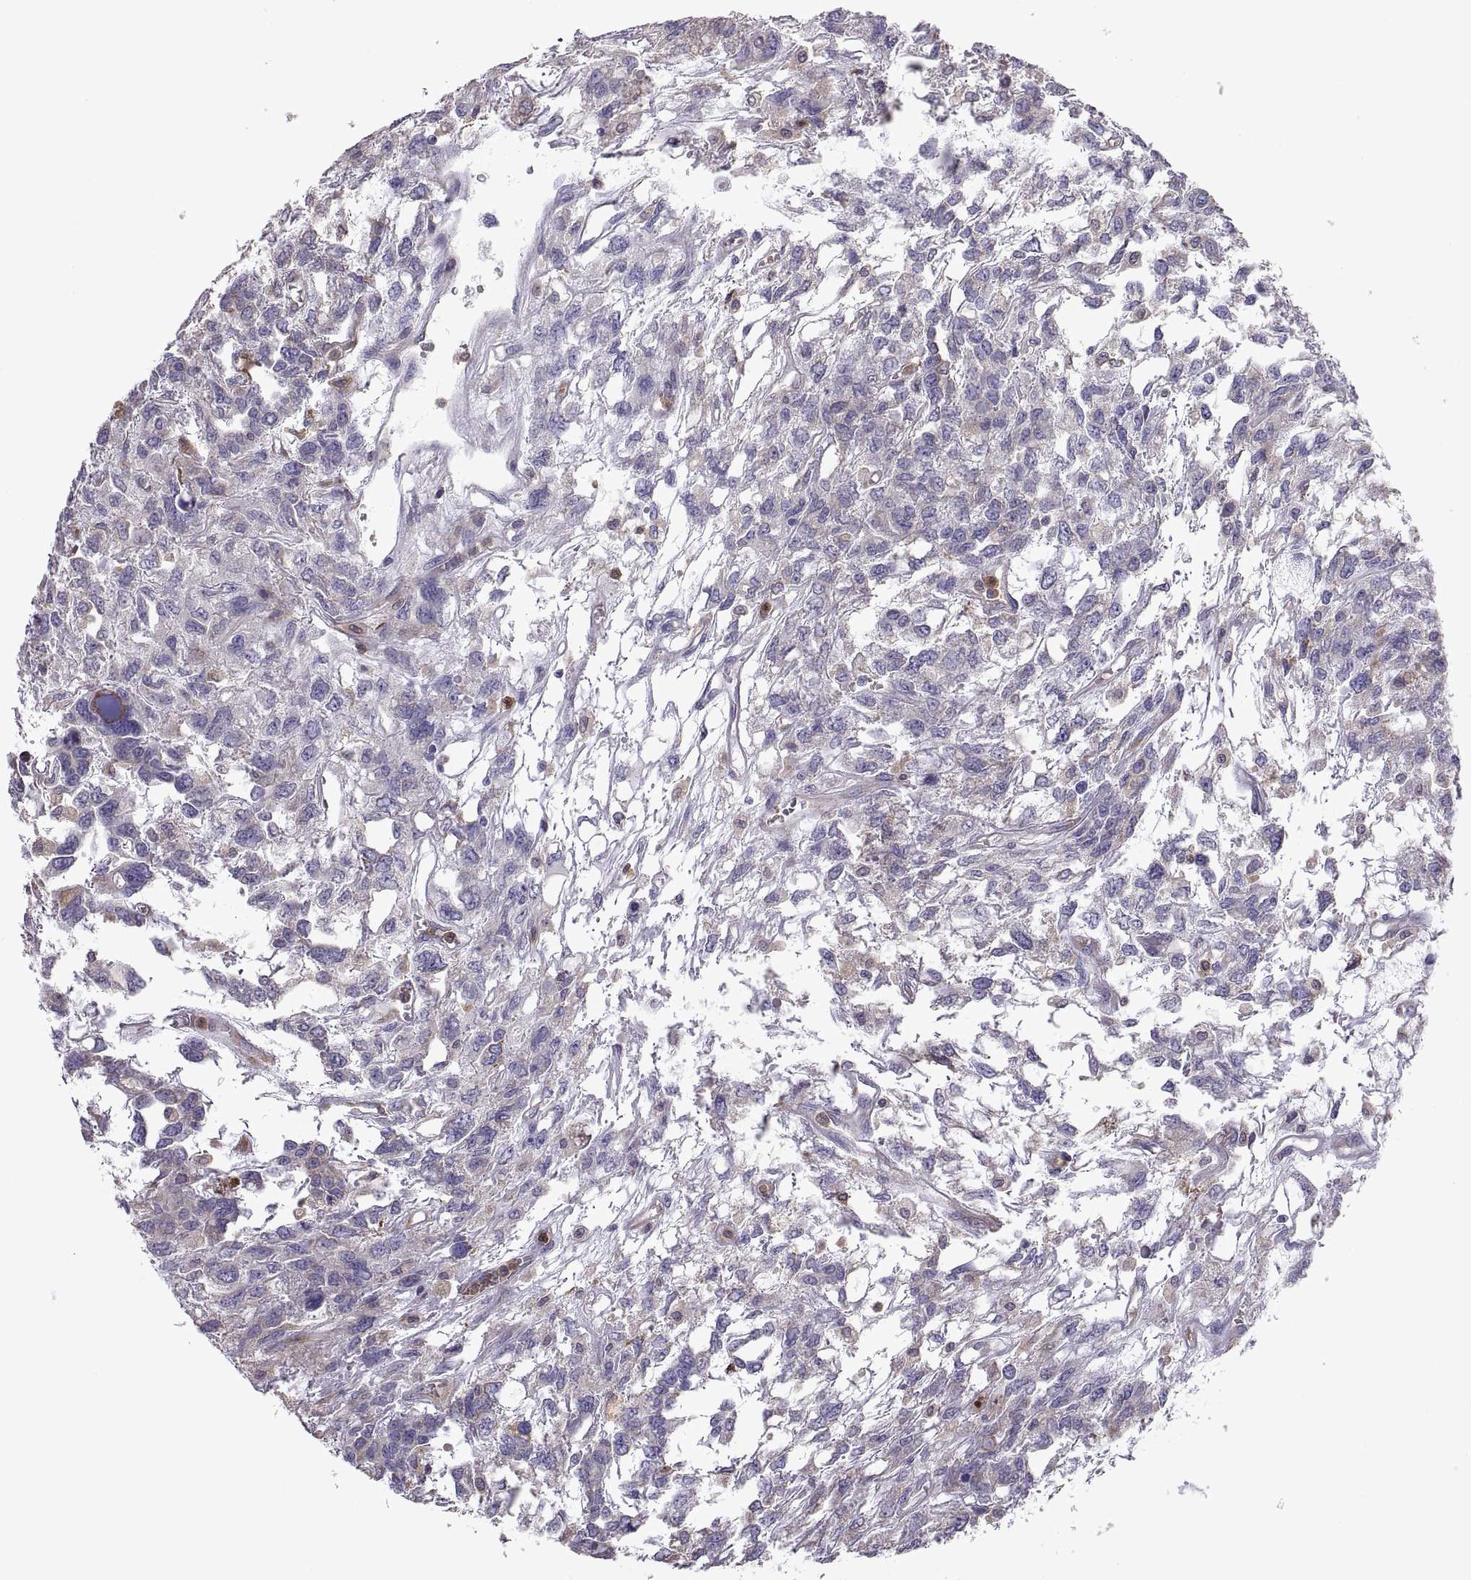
{"staining": {"intensity": "negative", "quantity": "none", "location": "none"}, "tissue": "testis cancer", "cell_type": "Tumor cells", "image_type": "cancer", "snomed": [{"axis": "morphology", "description": "Seminoma, NOS"}, {"axis": "topography", "description": "Testis"}], "caption": "The immunohistochemistry image has no significant expression in tumor cells of testis seminoma tissue.", "gene": "DOK3", "patient": {"sex": "male", "age": 52}}